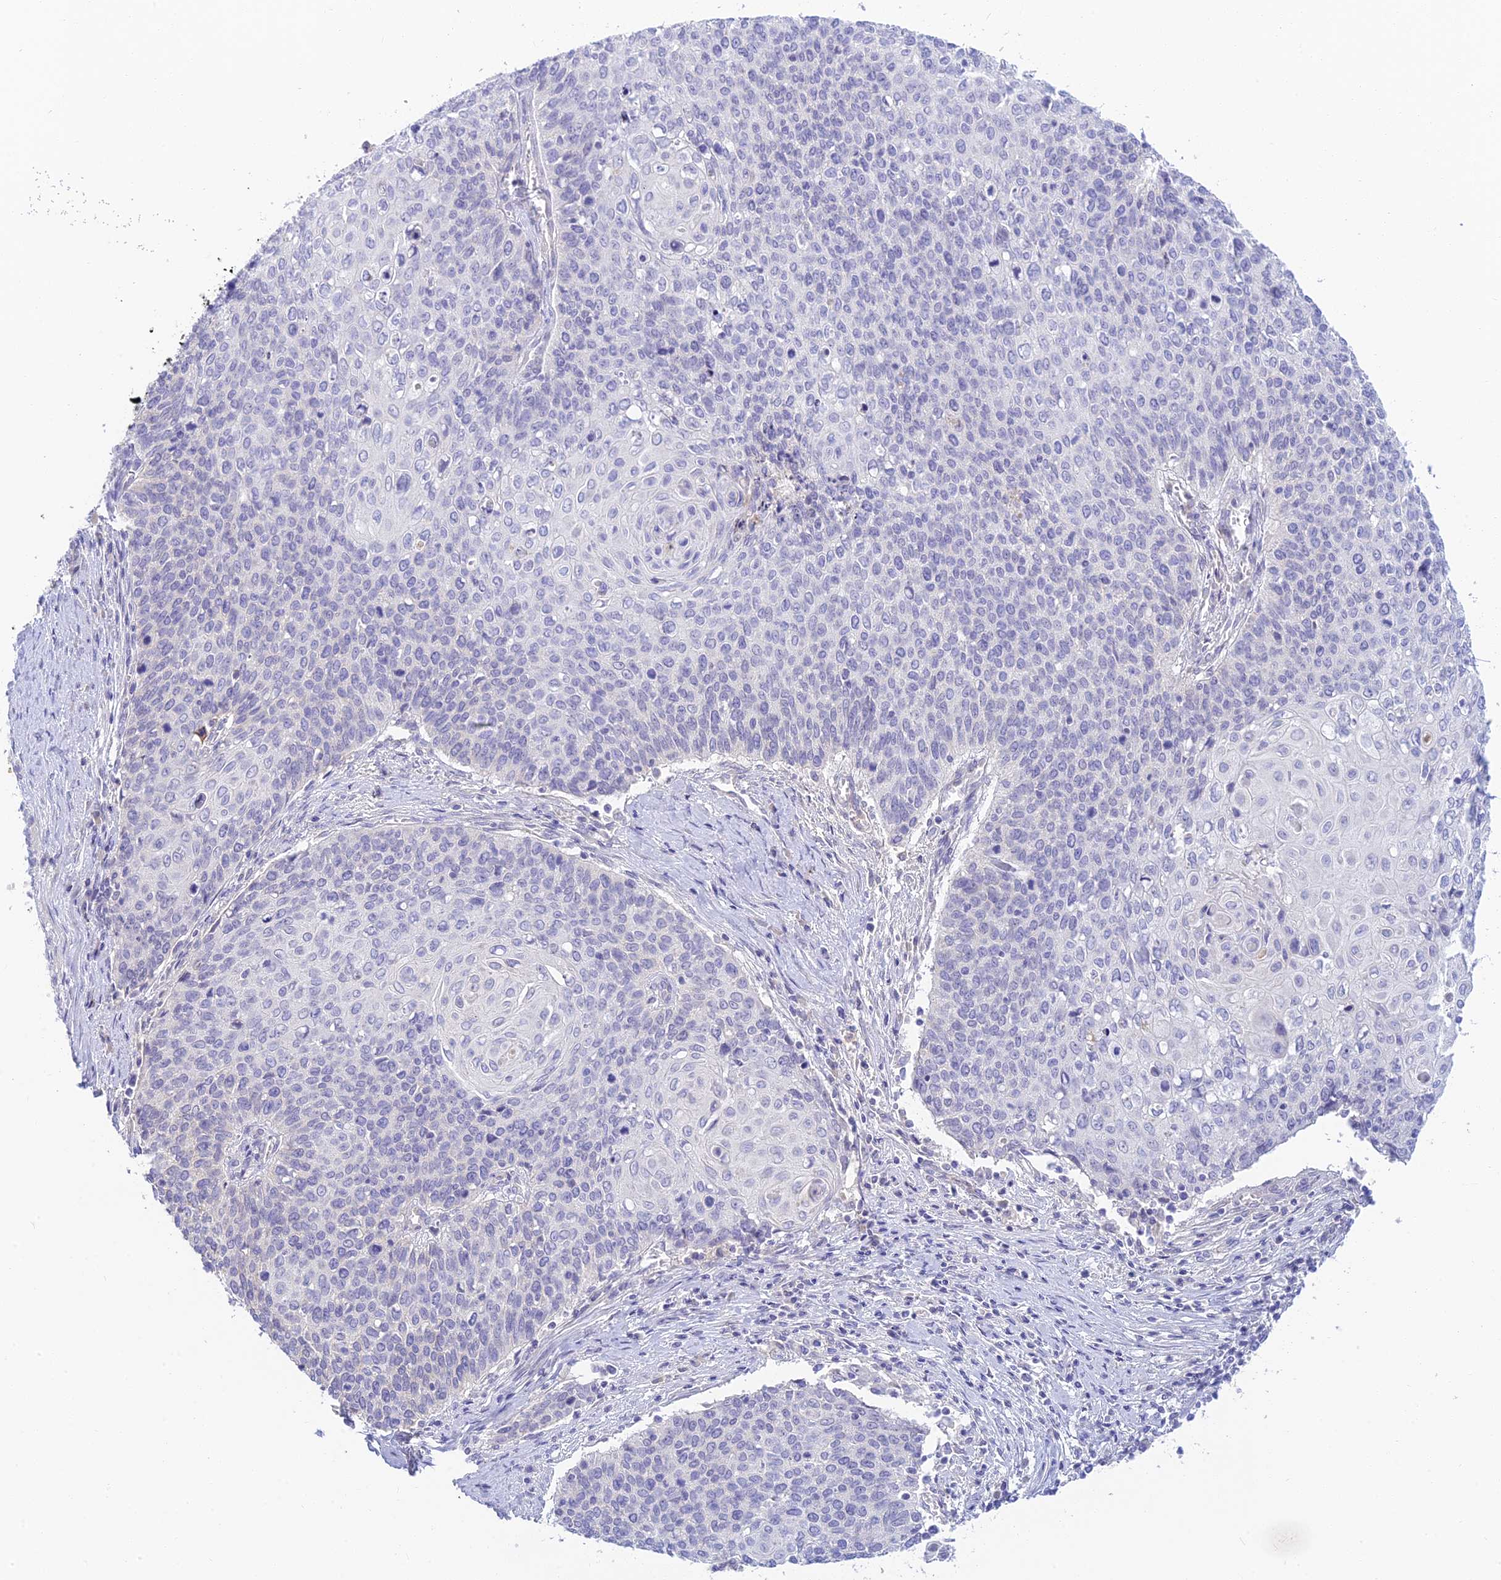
{"staining": {"intensity": "negative", "quantity": "none", "location": "none"}, "tissue": "cervical cancer", "cell_type": "Tumor cells", "image_type": "cancer", "snomed": [{"axis": "morphology", "description": "Squamous cell carcinoma, NOS"}, {"axis": "topography", "description": "Cervix"}], "caption": "Immunohistochemistry (IHC) photomicrograph of neoplastic tissue: human cervical cancer (squamous cell carcinoma) stained with DAB (3,3'-diaminobenzidine) demonstrates no significant protein positivity in tumor cells.", "gene": "INTS13", "patient": {"sex": "female", "age": 39}}